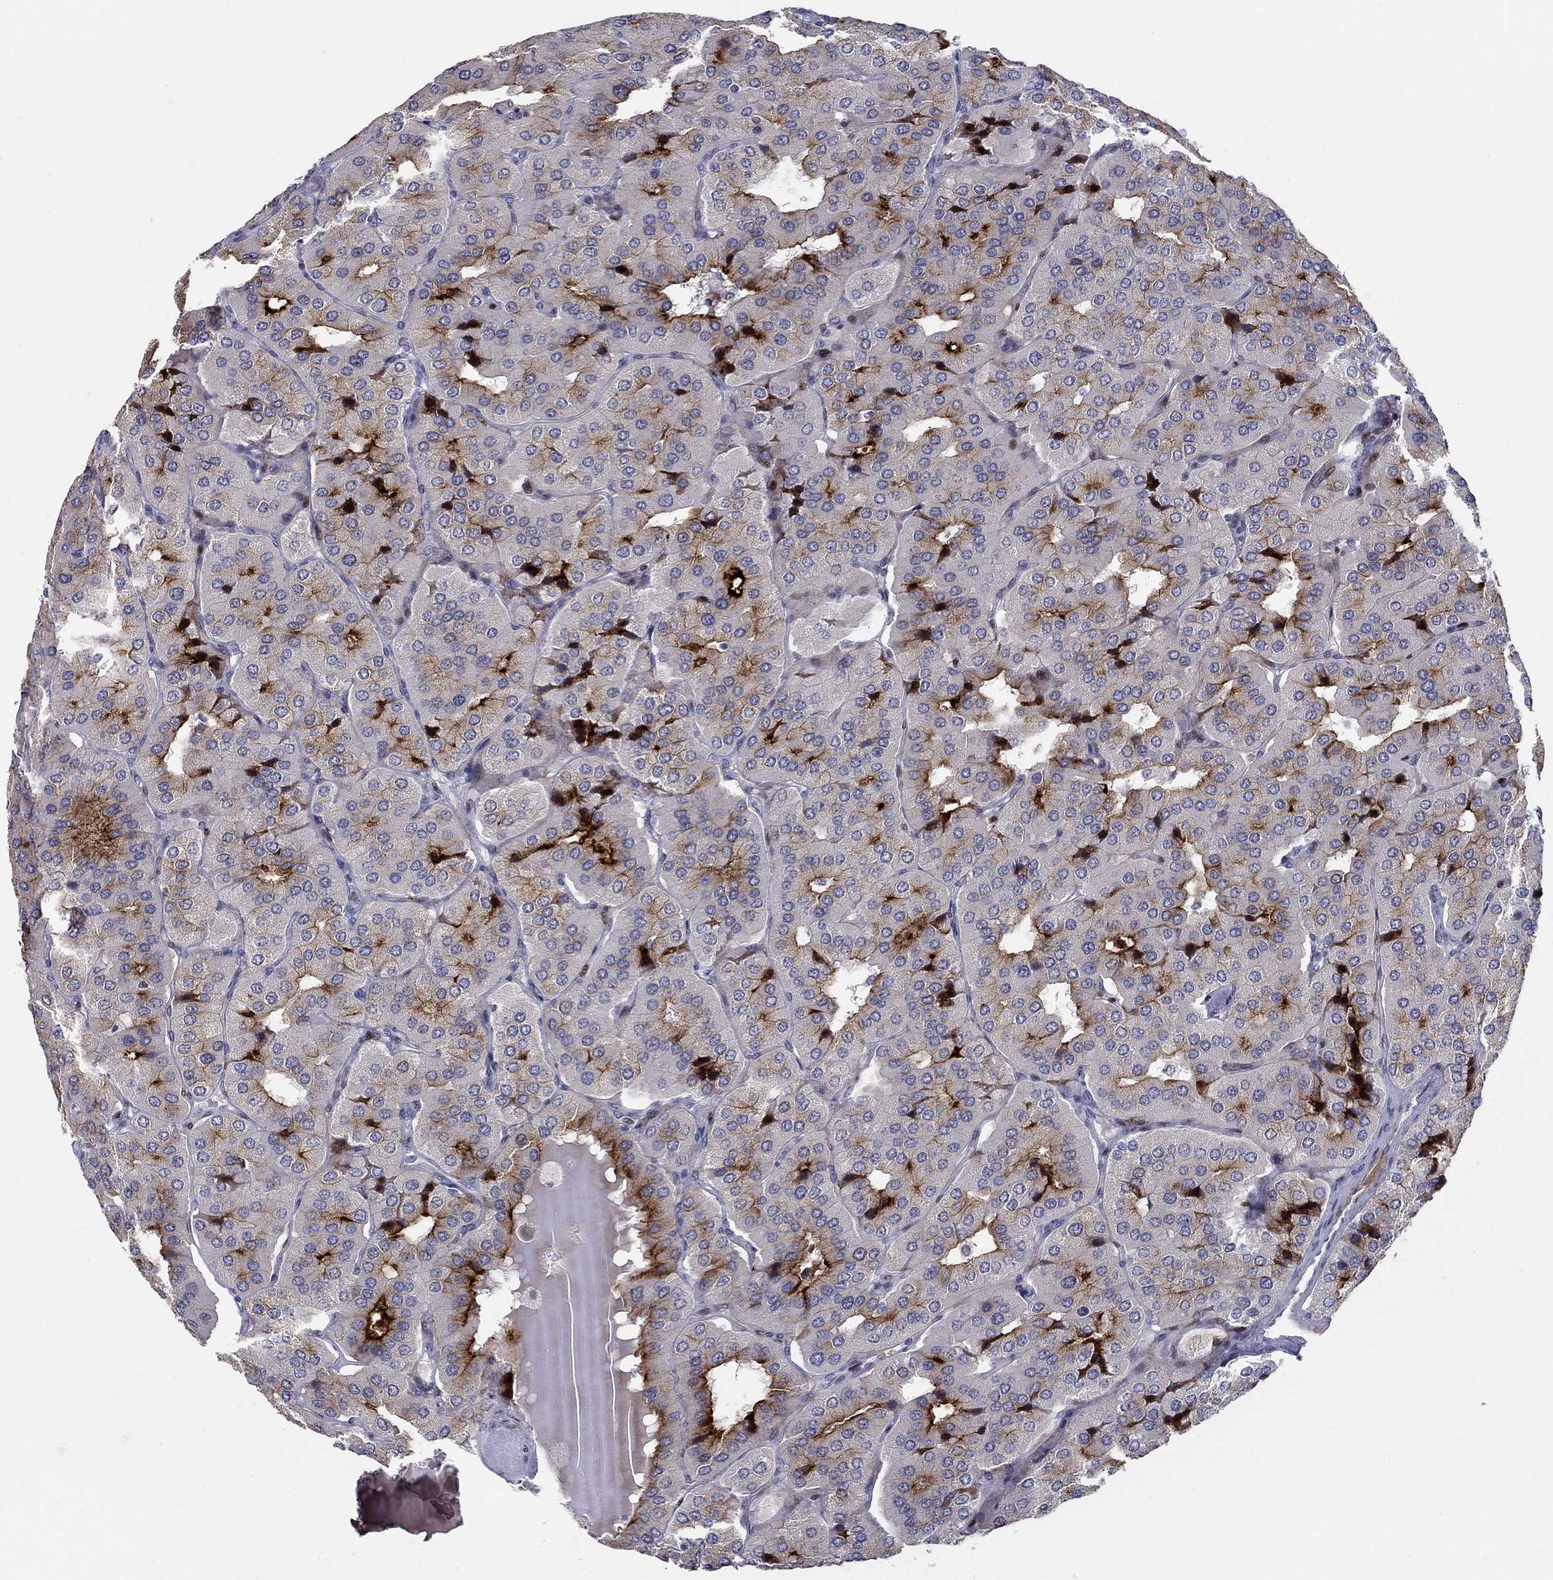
{"staining": {"intensity": "strong", "quantity": "25%-75%", "location": "cytoplasmic/membranous"}, "tissue": "parathyroid gland", "cell_type": "Glandular cells", "image_type": "normal", "snomed": [{"axis": "morphology", "description": "Normal tissue, NOS"}, {"axis": "morphology", "description": "Adenoma, NOS"}, {"axis": "topography", "description": "Parathyroid gland"}], "caption": "Immunohistochemical staining of unremarkable human parathyroid gland shows strong cytoplasmic/membranous protein staining in approximately 25%-75% of glandular cells. (Stains: DAB in brown, nuclei in blue, Microscopy: brightfield microscopy at high magnification).", "gene": "RAPGEF5", "patient": {"sex": "female", "age": 86}}